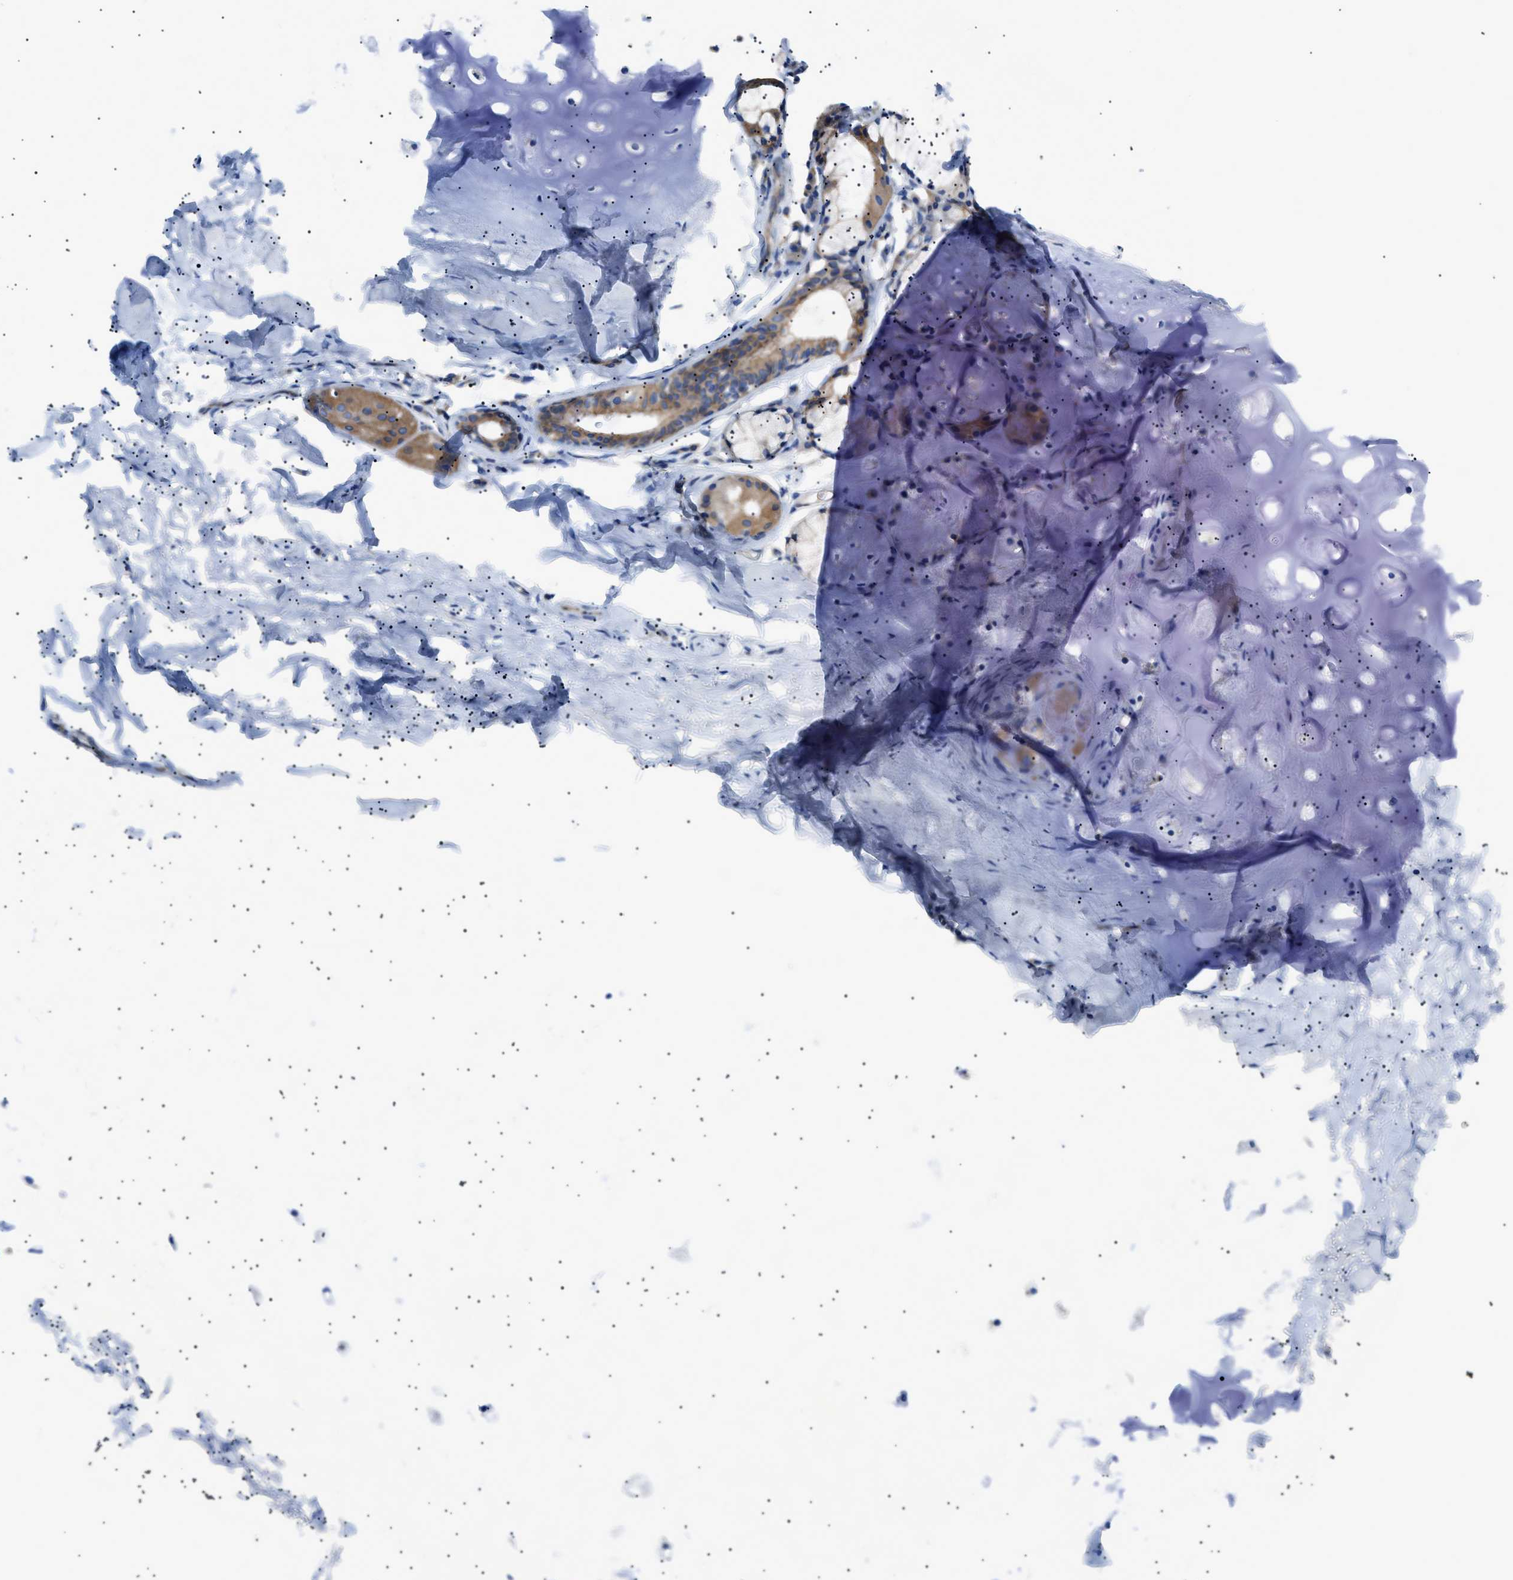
{"staining": {"intensity": "weak", "quantity": "25%-75%", "location": "cytoplasmic/membranous"}, "tissue": "adipose tissue", "cell_type": "Adipocytes", "image_type": "normal", "snomed": [{"axis": "morphology", "description": "Normal tissue, NOS"}, {"axis": "topography", "description": "Cartilage tissue"}, {"axis": "topography", "description": "Bronchus"}], "caption": "Immunohistochemistry (DAB (3,3'-diaminobenzidine)) staining of normal human adipose tissue reveals weak cytoplasmic/membranous protein expression in approximately 25%-75% of adipocytes.", "gene": "ZDHHC24", "patient": {"sex": "female", "age": 53}}